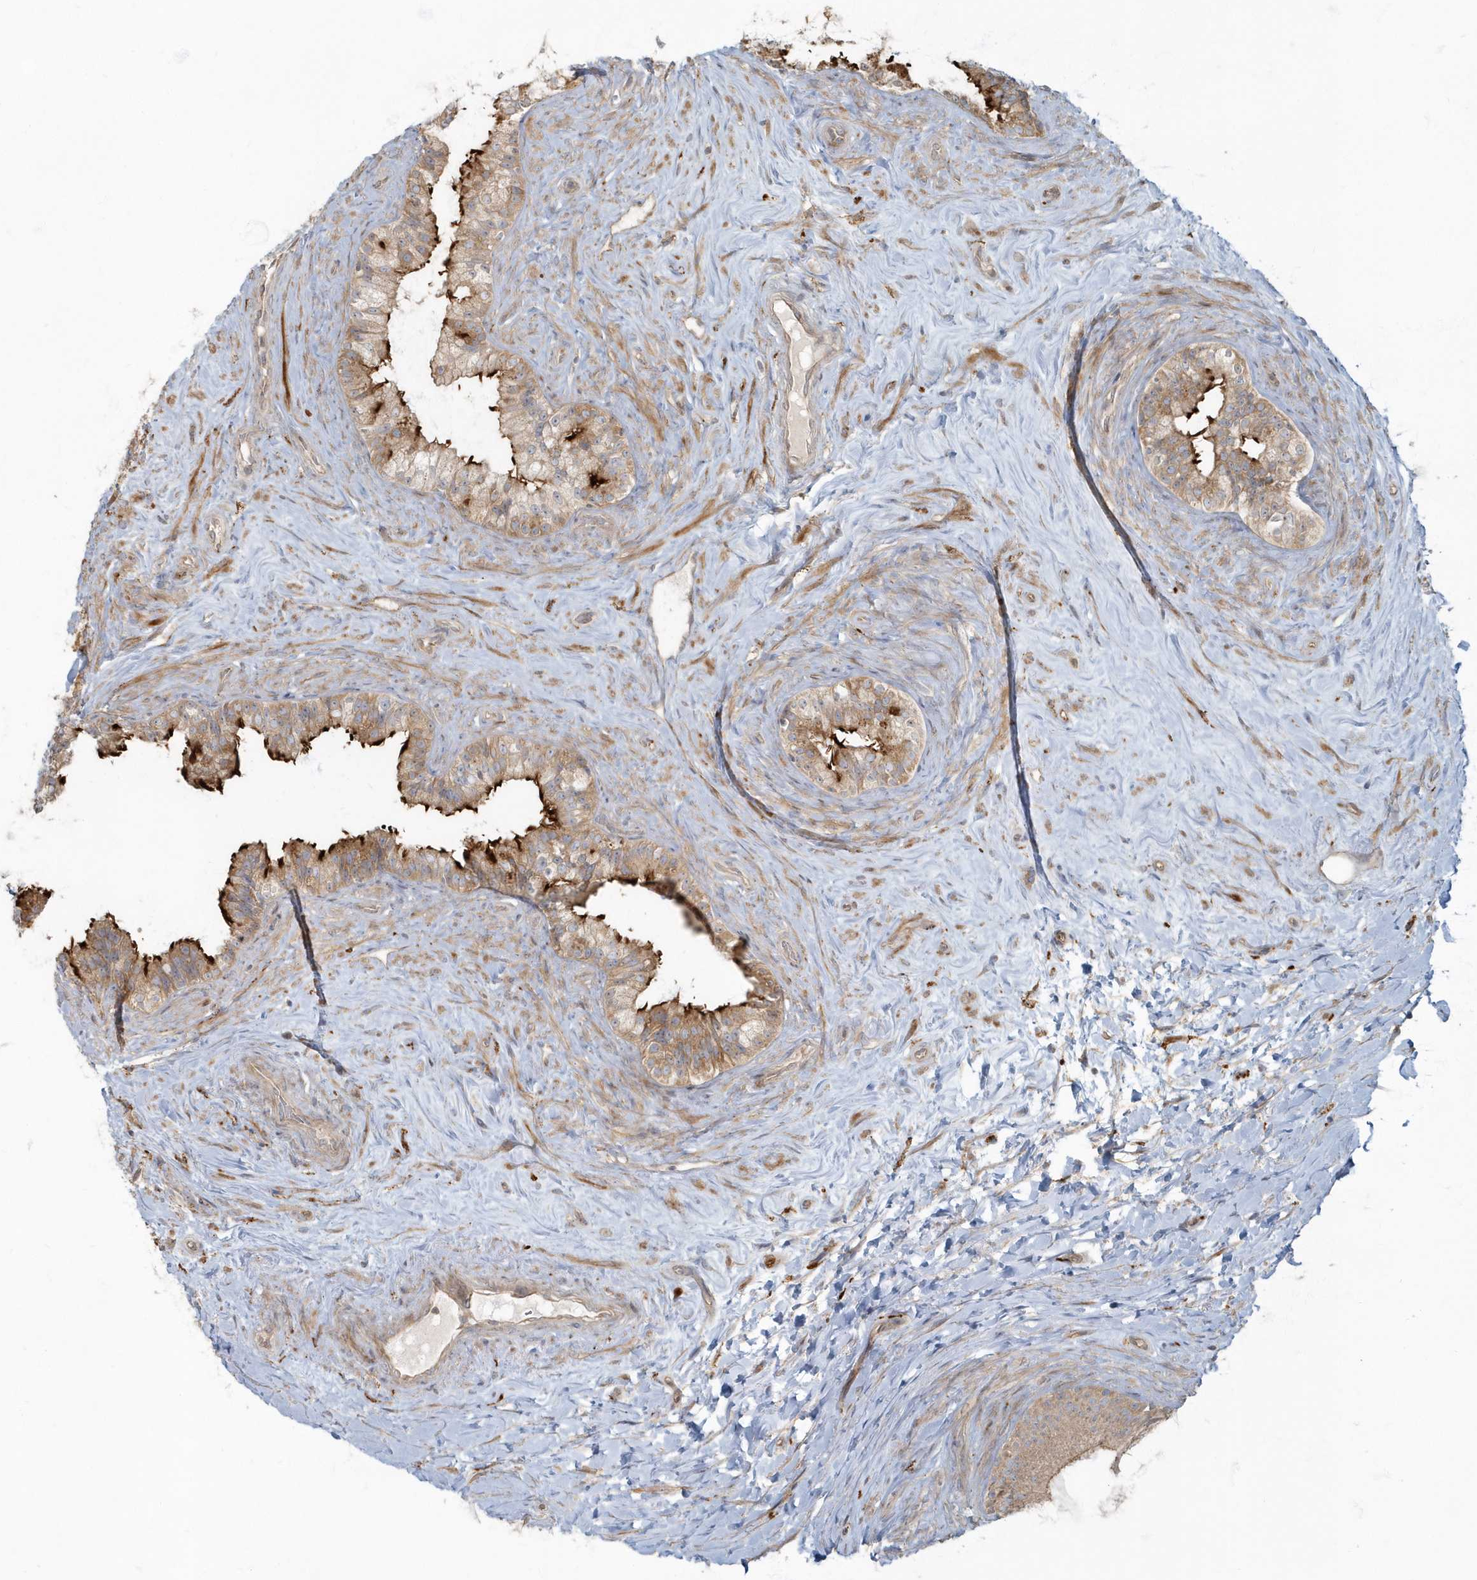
{"staining": {"intensity": "strong", "quantity": "<25%", "location": "cytoplasmic/membranous"}, "tissue": "epididymis", "cell_type": "Glandular cells", "image_type": "normal", "snomed": [{"axis": "morphology", "description": "Normal tissue, NOS"}, {"axis": "topography", "description": "Epididymis"}], "caption": "Unremarkable epididymis exhibits strong cytoplasmic/membranous expression in approximately <25% of glandular cells, visualized by immunohistochemistry. The protein is stained brown, and the nuclei are stained in blue (DAB (3,3'-diaminobenzidine) IHC with brightfield microscopy, high magnification).", "gene": "ARHGEF38", "patient": {"sex": "male", "age": 84}}